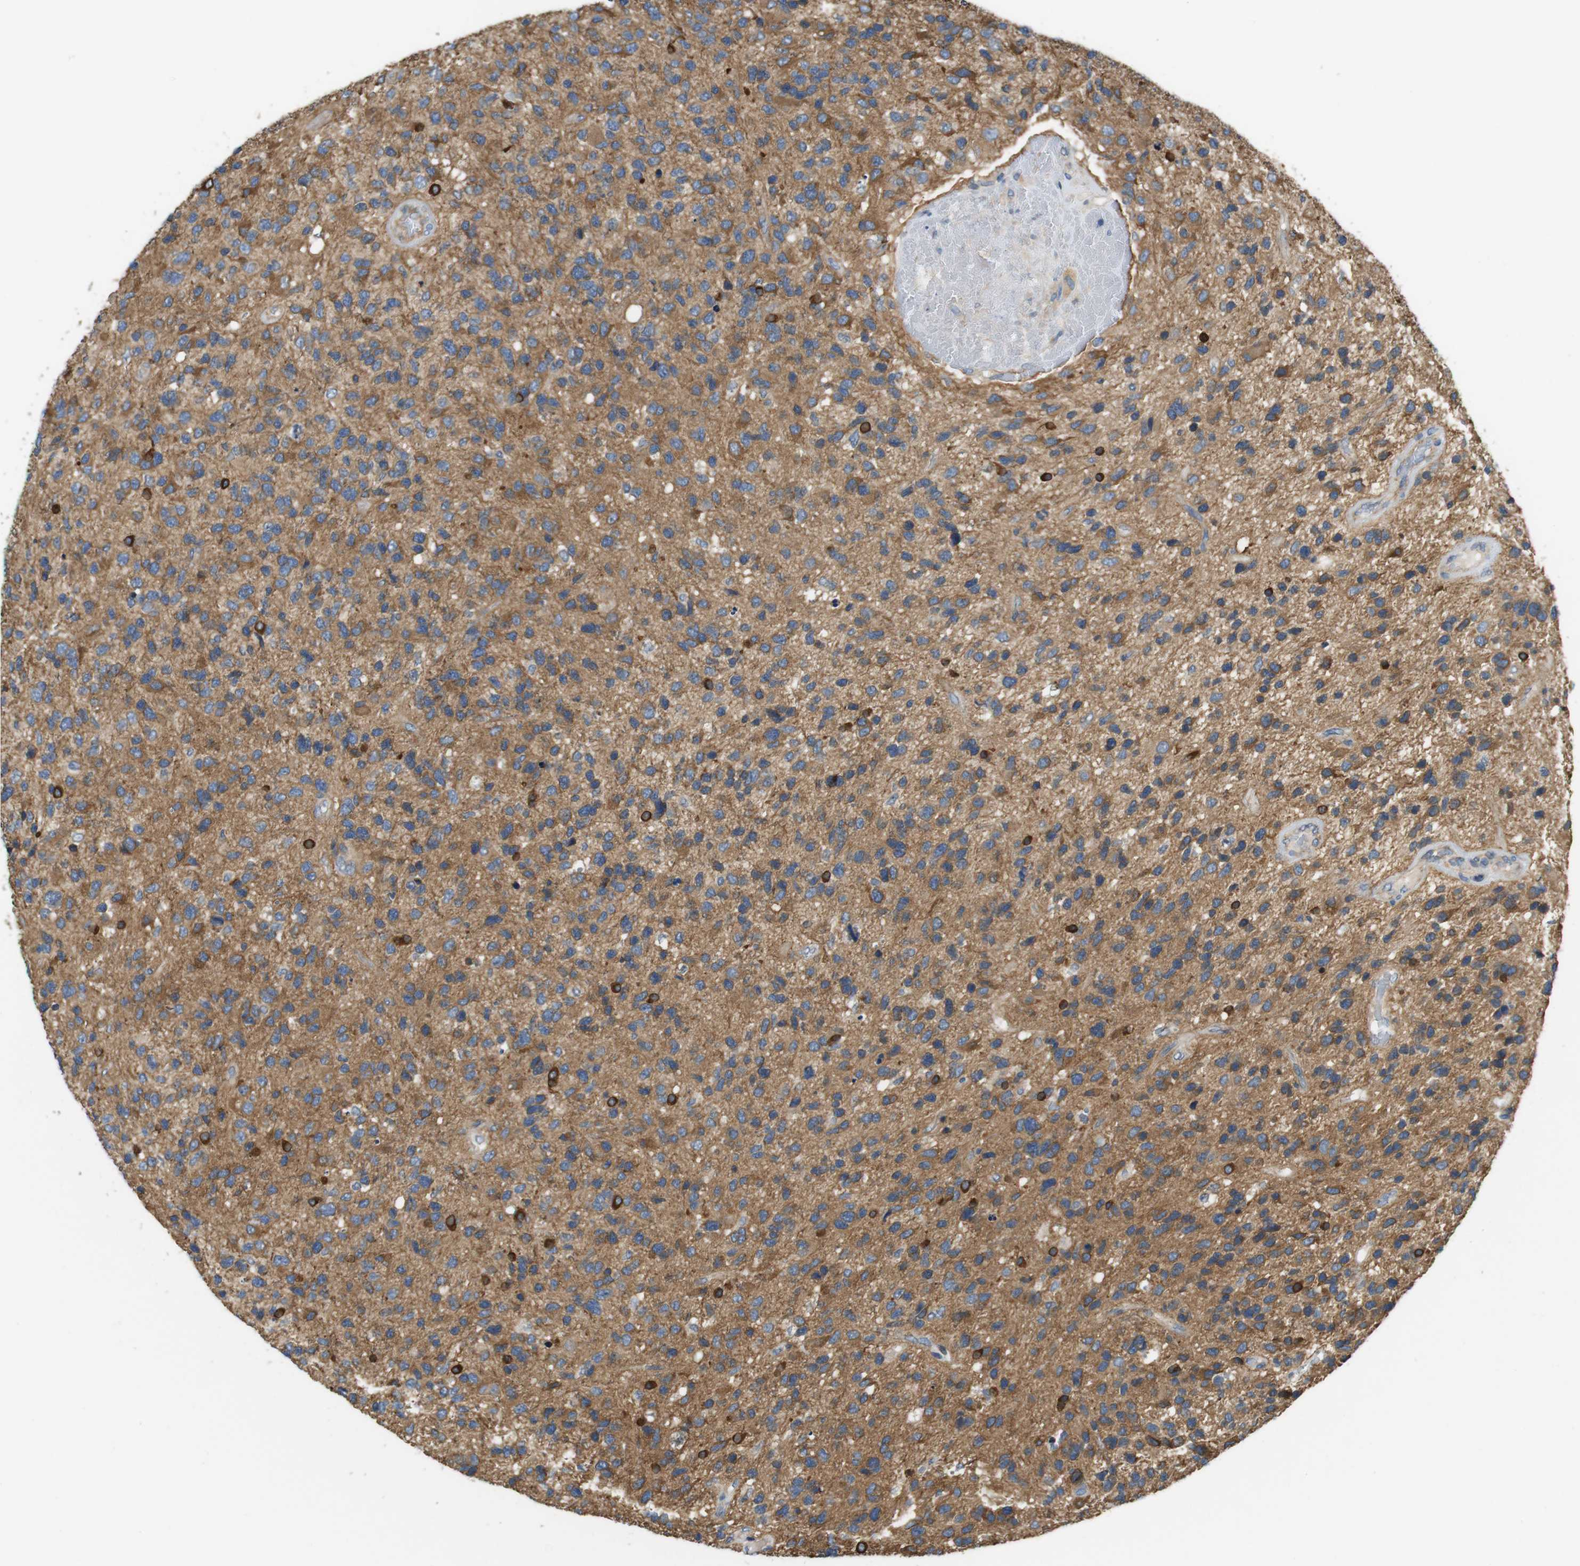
{"staining": {"intensity": "moderate", "quantity": ">75%", "location": "cytoplasmic/membranous"}, "tissue": "glioma", "cell_type": "Tumor cells", "image_type": "cancer", "snomed": [{"axis": "morphology", "description": "Glioma, malignant, High grade"}, {"axis": "topography", "description": "Brain"}], "caption": "Immunohistochemical staining of human glioma displays medium levels of moderate cytoplasmic/membranous protein positivity in about >75% of tumor cells. Nuclei are stained in blue.", "gene": "PCDH10", "patient": {"sex": "female", "age": 58}}